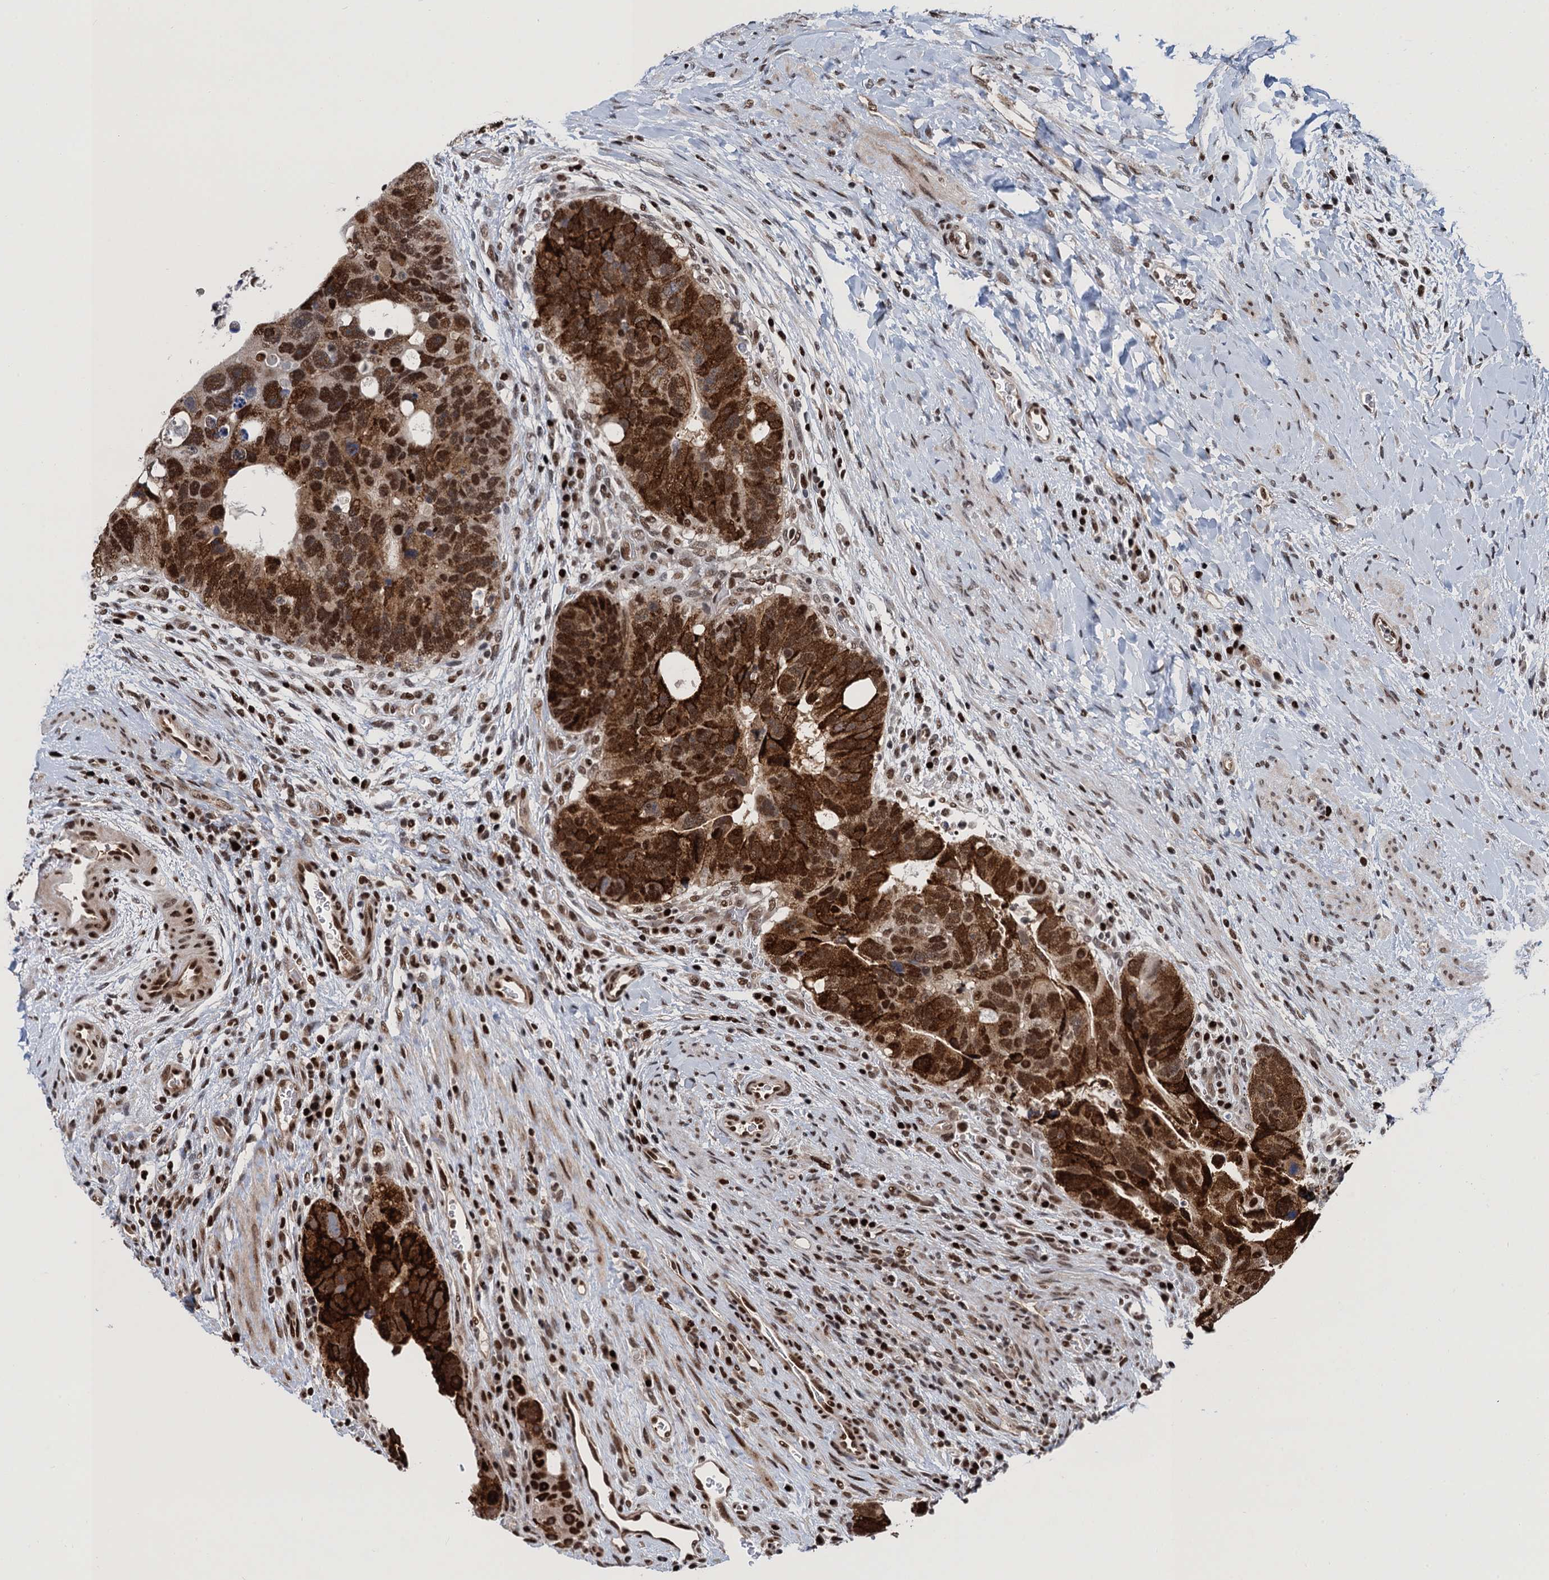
{"staining": {"intensity": "strong", "quantity": ">75%", "location": "cytoplasmic/membranous,nuclear"}, "tissue": "colorectal cancer", "cell_type": "Tumor cells", "image_type": "cancer", "snomed": [{"axis": "morphology", "description": "Adenocarcinoma, NOS"}, {"axis": "topography", "description": "Rectum"}], "caption": "A high-resolution histopathology image shows immunohistochemistry (IHC) staining of colorectal cancer, which reveals strong cytoplasmic/membranous and nuclear staining in approximately >75% of tumor cells.", "gene": "PPP4R1", "patient": {"sex": "male", "age": 59}}